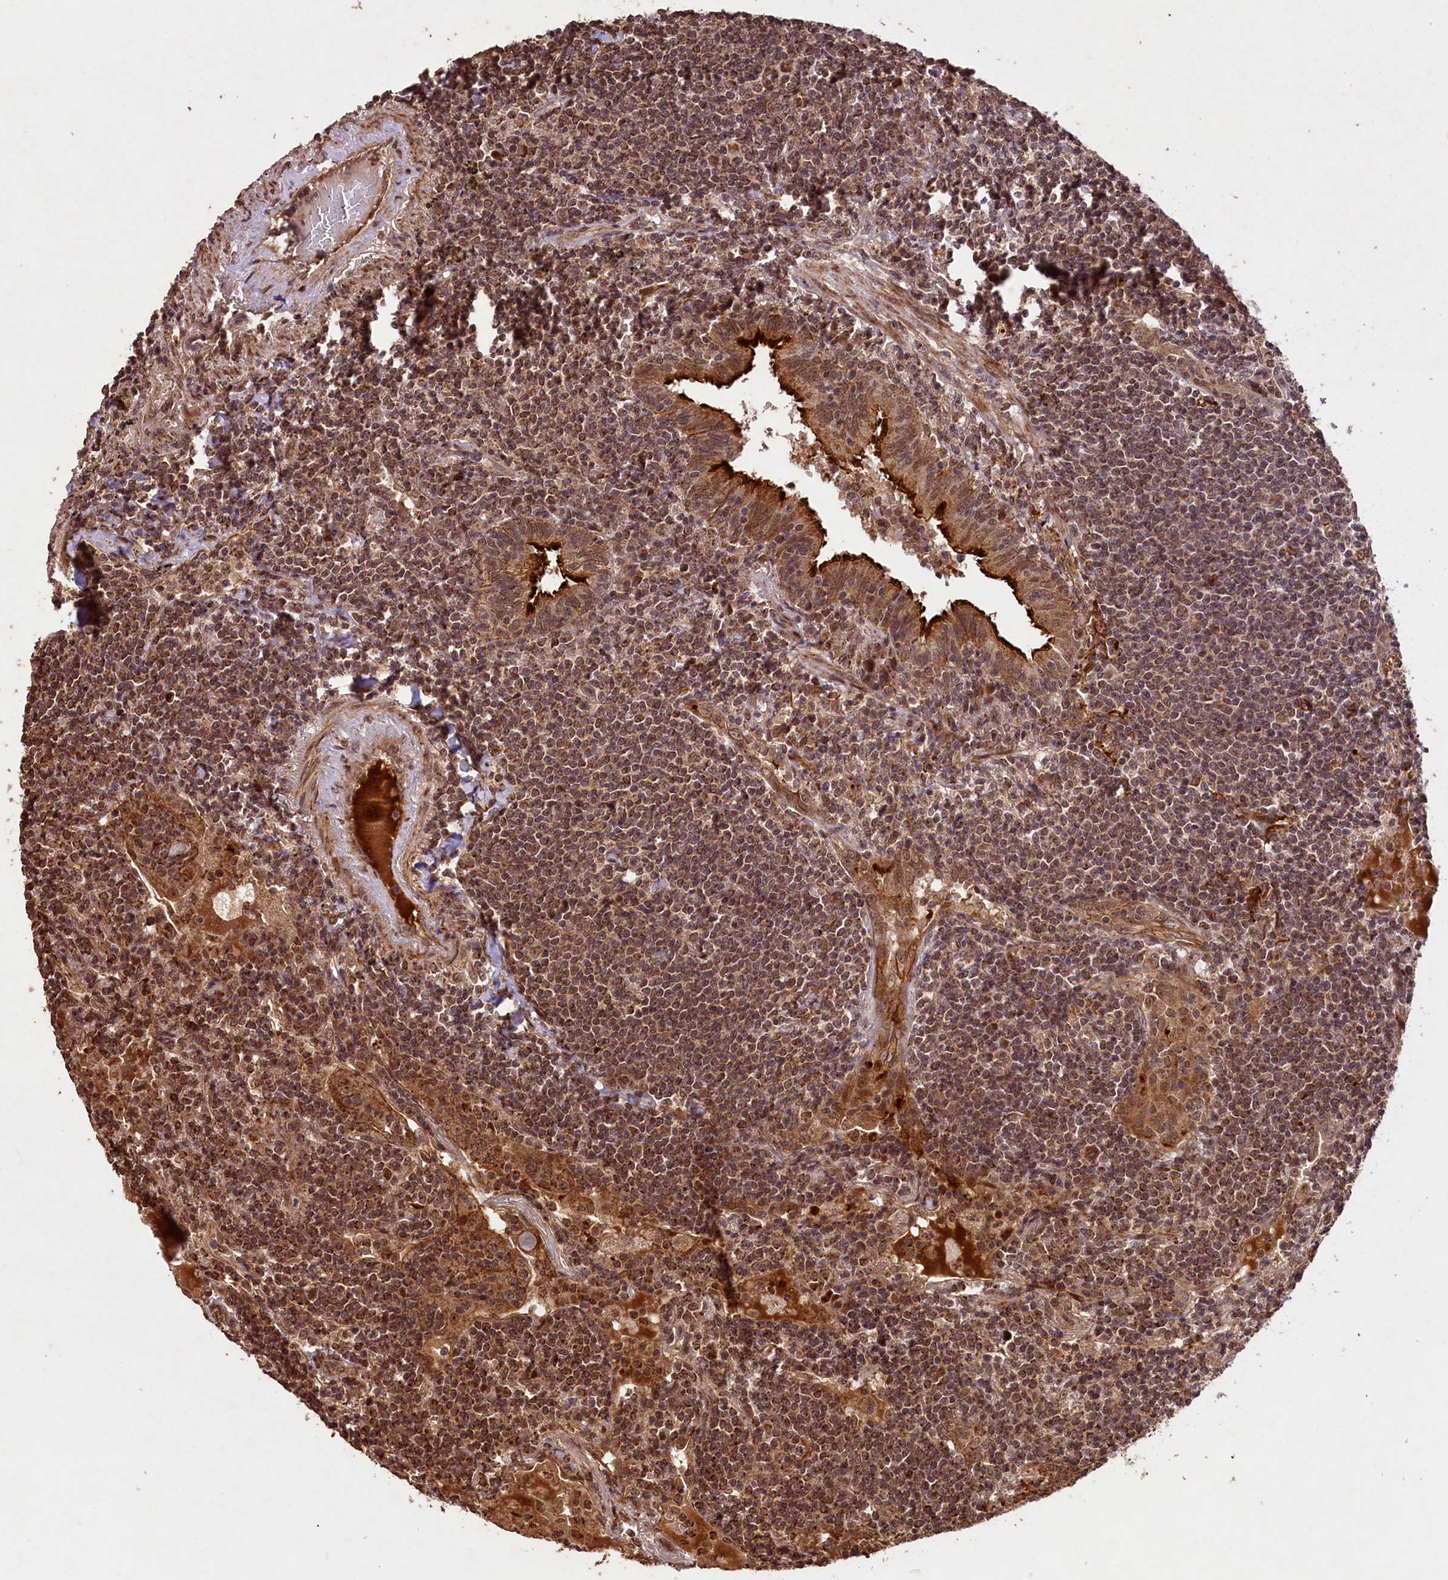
{"staining": {"intensity": "moderate", "quantity": ">75%", "location": "cytoplasmic/membranous,nuclear"}, "tissue": "lymphoma", "cell_type": "Tumor cells", "image_type": "cancer", "snomed": [{"axis": "morphology", "description": "Malignant lymphoma, non-Hodgkin's type, Low grade"}, {"axis": "topography", "description": "Lung"}], "caption": "Tumor cells show medium levels of moderate cytoplasmic/membranous and nuclear positivity in about >75% of cells in low-grade malignant lymphoma, non-Hodgkin's type.", "gene": "SHPRH", "patient": {"sex": "female", "age": 71}}